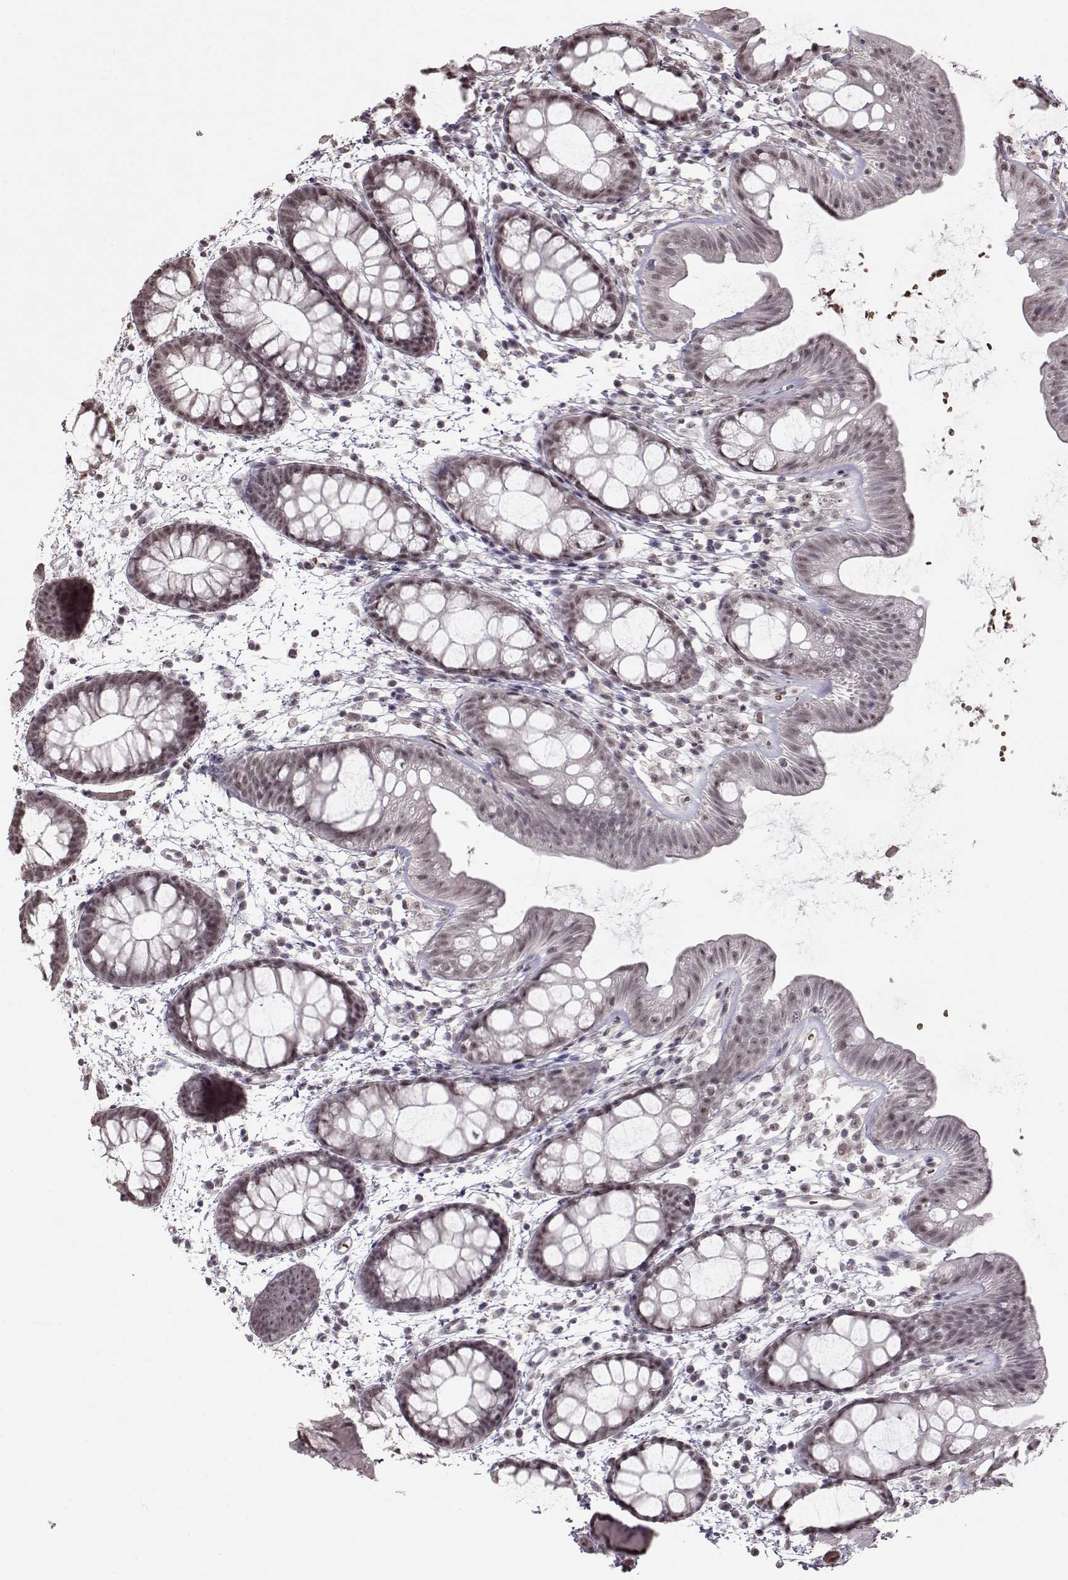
{"staining": {"intensity": "negative", "quantity": "none", "location": "none"}, "tissue": "rectum", "cell_type": "Glandular cells", "image_type": "normal", "snomed": [{"axis": "morphology", "description": "Normal tissue, NOS"}, {"axis": "topography", "description": "Rectum"}], "caption": "High power microscopy photomicrograph of an immunohistochemistry (IHC) photomicrograph of normal rectum, revealing no significant expression in glandular cells.", "gene": "PCP4", "patient": {"sex": "male", "age": 57}}